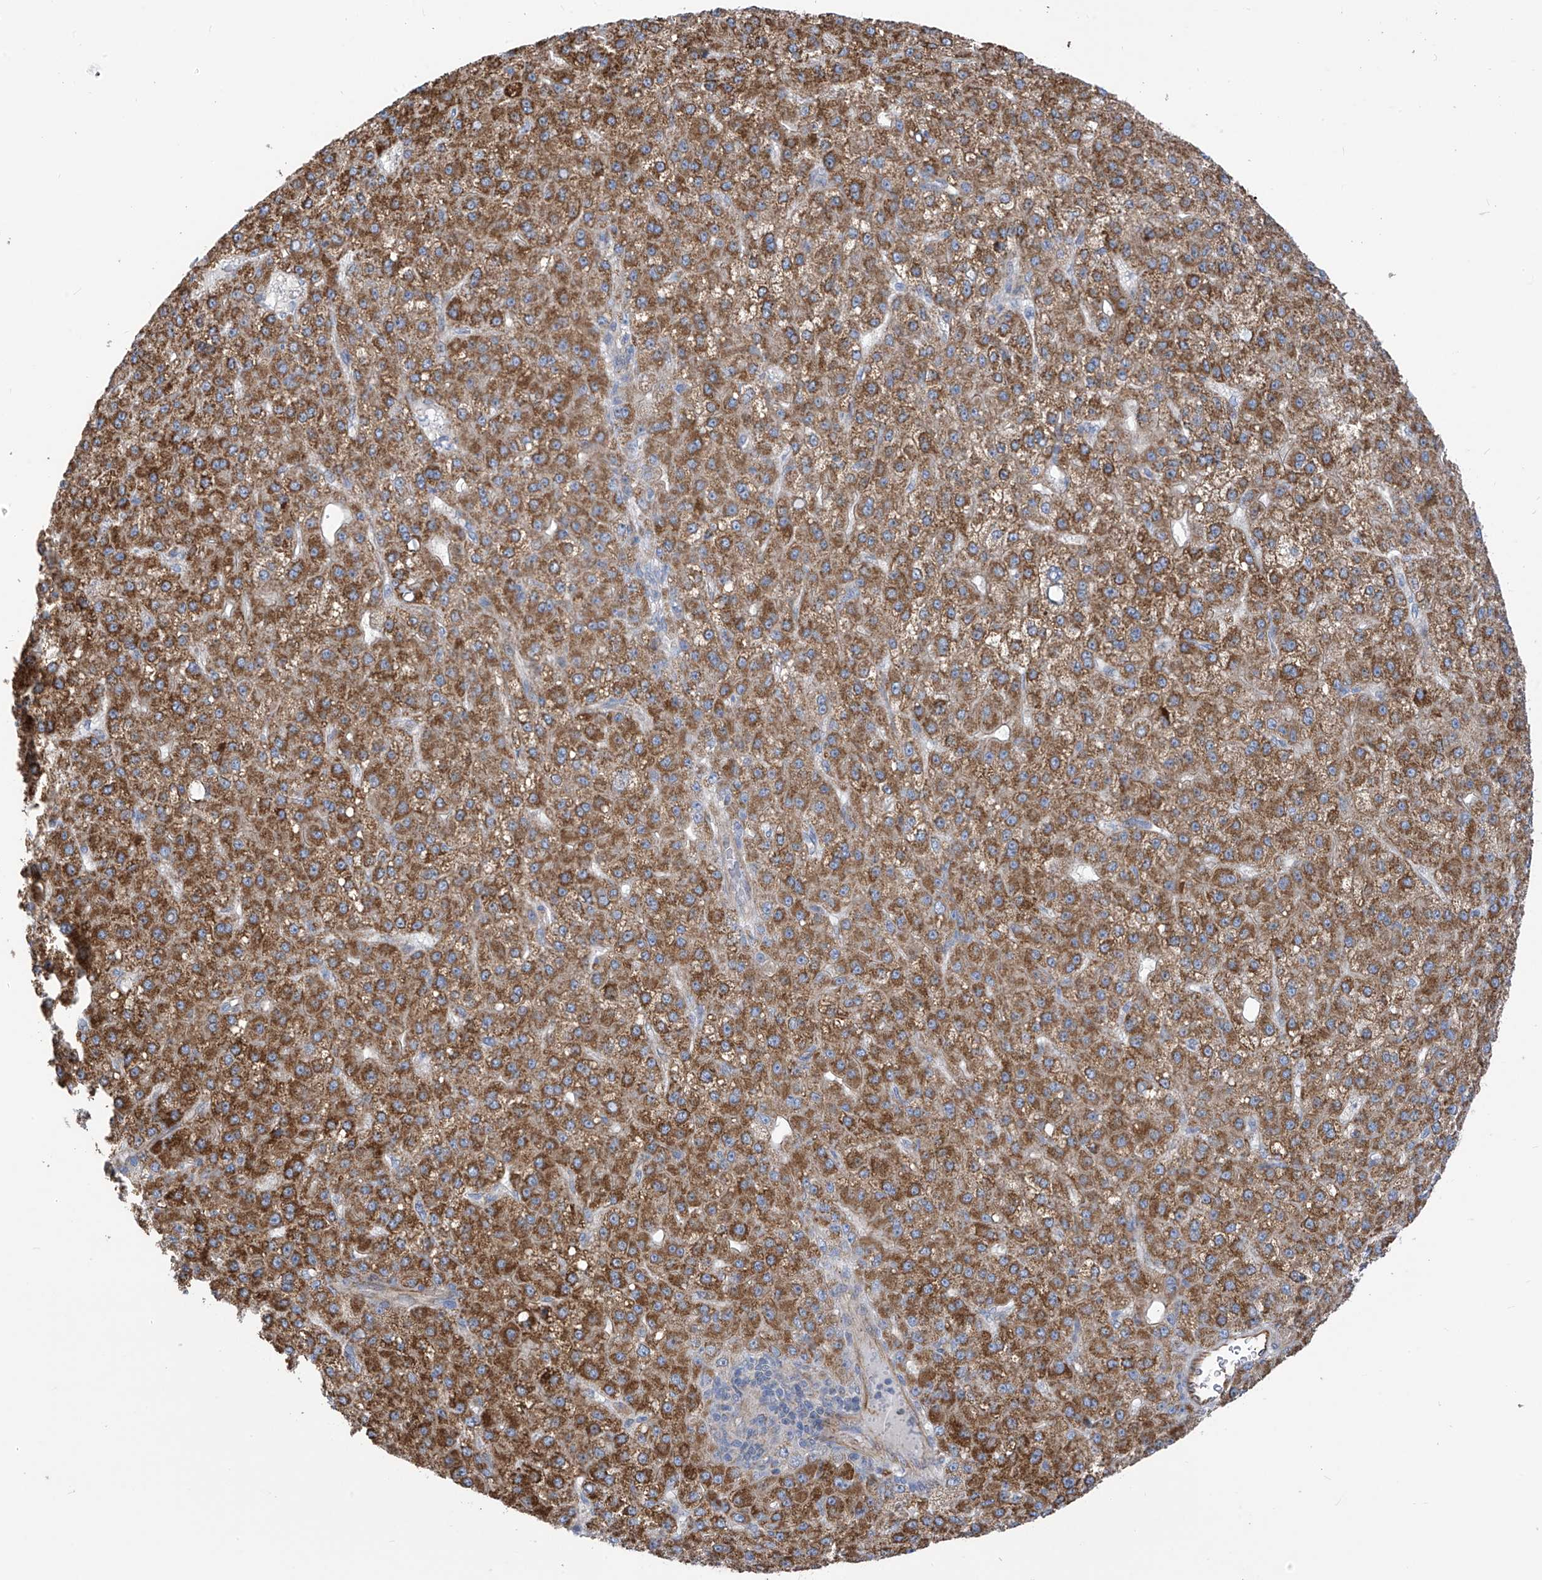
{"staining": {"intensity": "moderate", "quantity": ">75%", "location": "cytoplasmic/membranous"}, "tissue": "liver cancer", "cell_type": "Tumor cells", "image_type": "cancer", "snomed": [{"axis": "morphology", "description": "Carcinoma, Hepatocellular, NOS"}, {"axis": "topography", "description": "Liver"}], "caption": "IHC micrograph of liver hepatocellular carcinoma stained for a protein (brown), which shows medium levels of moderate cytoplasmic/membranous expression in approximately >75% of tumor cells.", "gene": "EIF5B", "patient": {"sex": "male", "age": 67}}